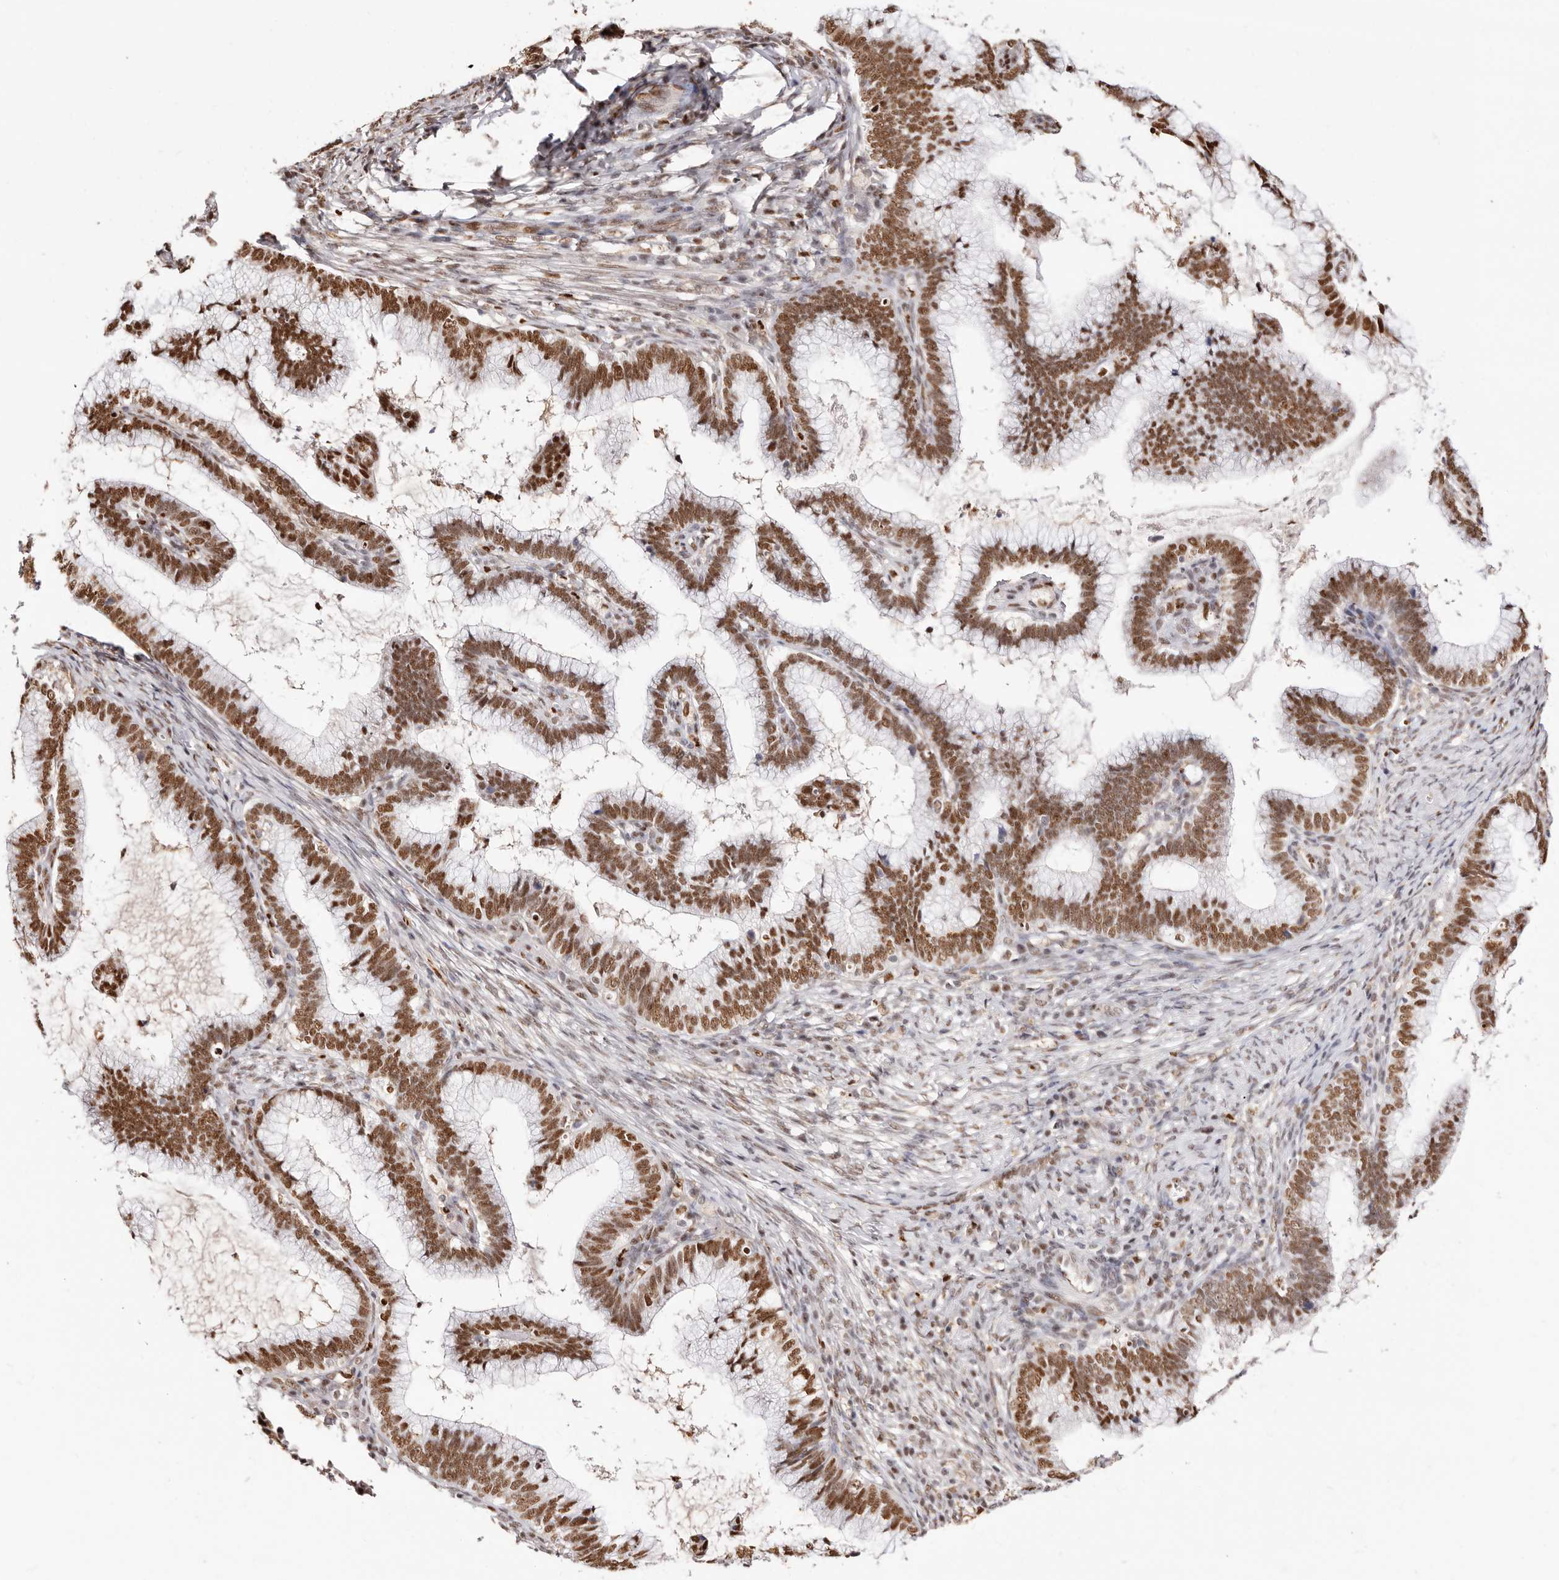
{"staining": {"intensity": "strong", "quantity": ">75%", "location": "nuclear"}, "tissue": "cervical cancer", "cell_type": "Tumor cells", "image_type": "cancer", "snomed": [{"axis": "morphology", "description": "Adenocarcinoma, NOS"}, {"axis": "topography", "description": "Cervix"}], "caption": "Human cervical cancer stained with a protein marker reveals strong staining in tumor cells.", "gene": "TKT", "patient": {"sex": "female", "age": 36}}